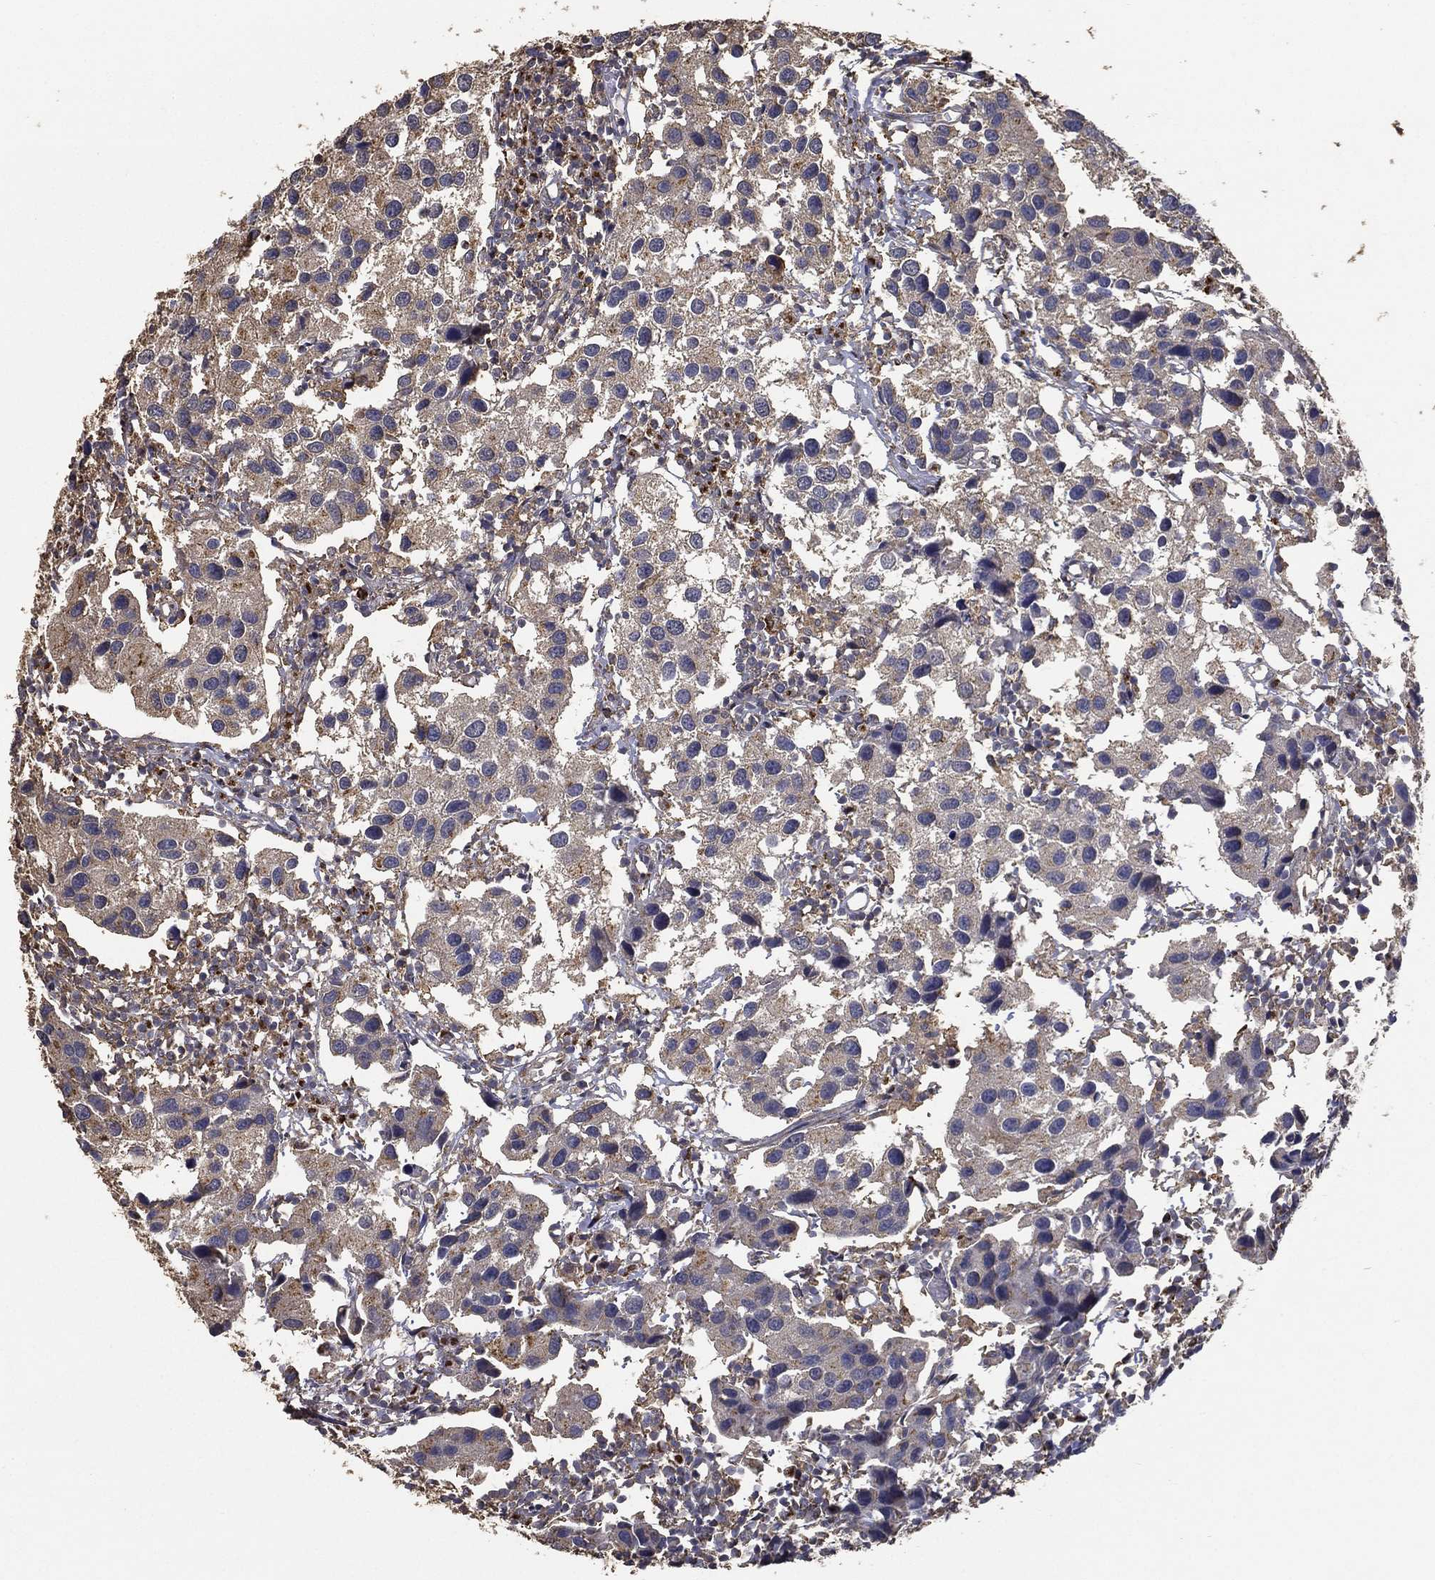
{"staining": {"intensity": "weak", "quantity": "<25%", "location": "cytoplasmic/membranous"}, "tissue": "urothelial cancer", "cell_type": "Tumor cells", "image_type": "cancer", "snomed": [{"axis": "morphology", "description": "Urothelial carcinoma, High grade"}, {"axis": "topography", "description": "Urinary bladder"}], "caption": "DAB (3,3'-diaminobenzidine) immunohistochemical staining of urothelial carcinoma (high-grade) exhibits no significant staining in tumor cells.", "gene": "GPR183", "patient": {"sex": "male", "age": 79}}